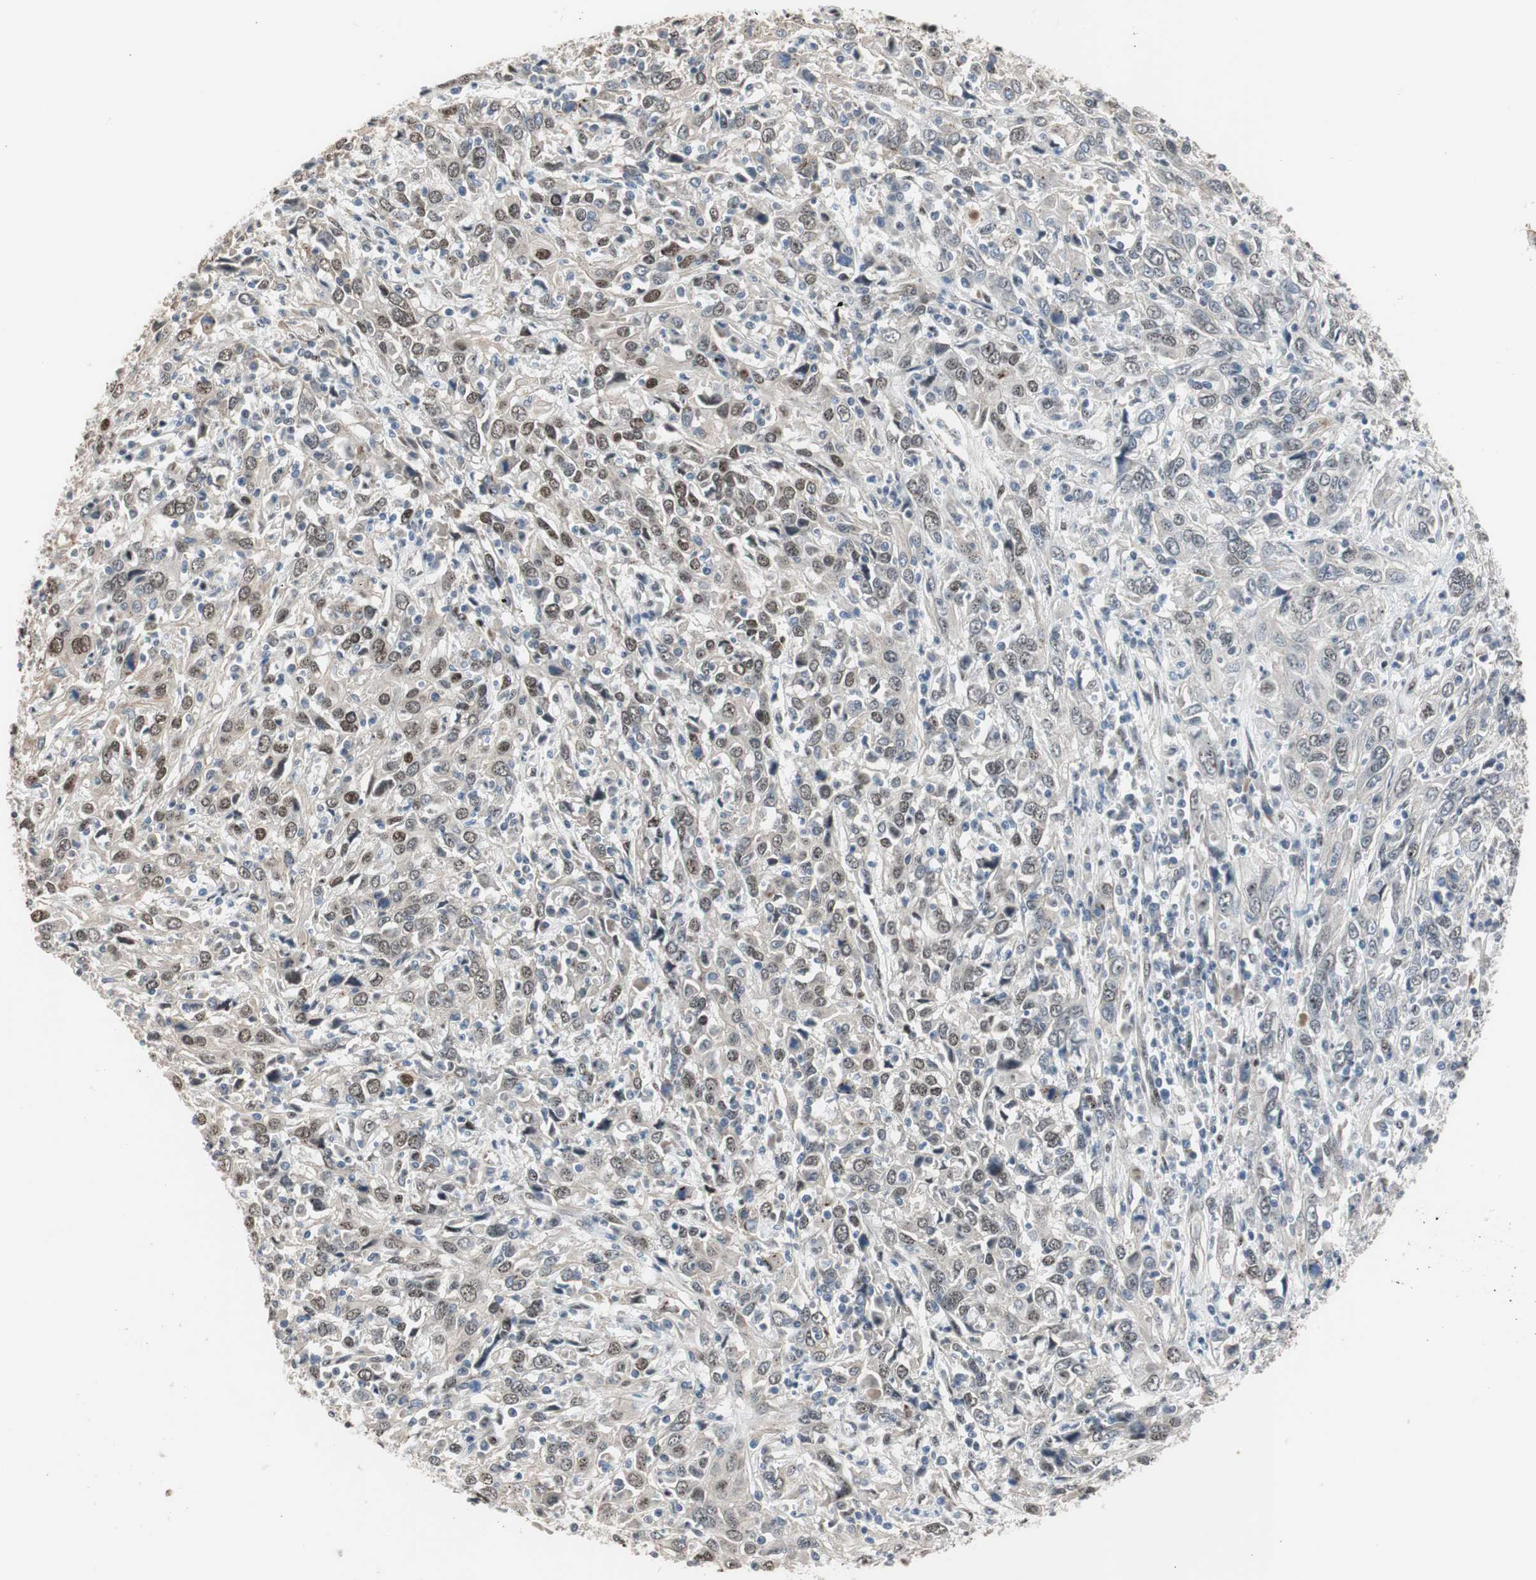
{"staining": {"intensity": "weak", "quantity": "25%-75%", "location": "nuclear"}, "tissue": "cervical cancer", "cell_type": "Tumor cells", "image_type": "cancer", "snomed": [{"axis": "morphology", "description": "Squamous cell carcinoma, NOS"}, {"axis": "topography", "description": "Cervix"}], "caption": "IHC (DAB) staining of human cervical squamous cell carcinoma displays weak nuclear protein expression in approximately 25%-75% of tumor cells.", "gene": "PML", "patient": {"sex": "female", "age": 46}}